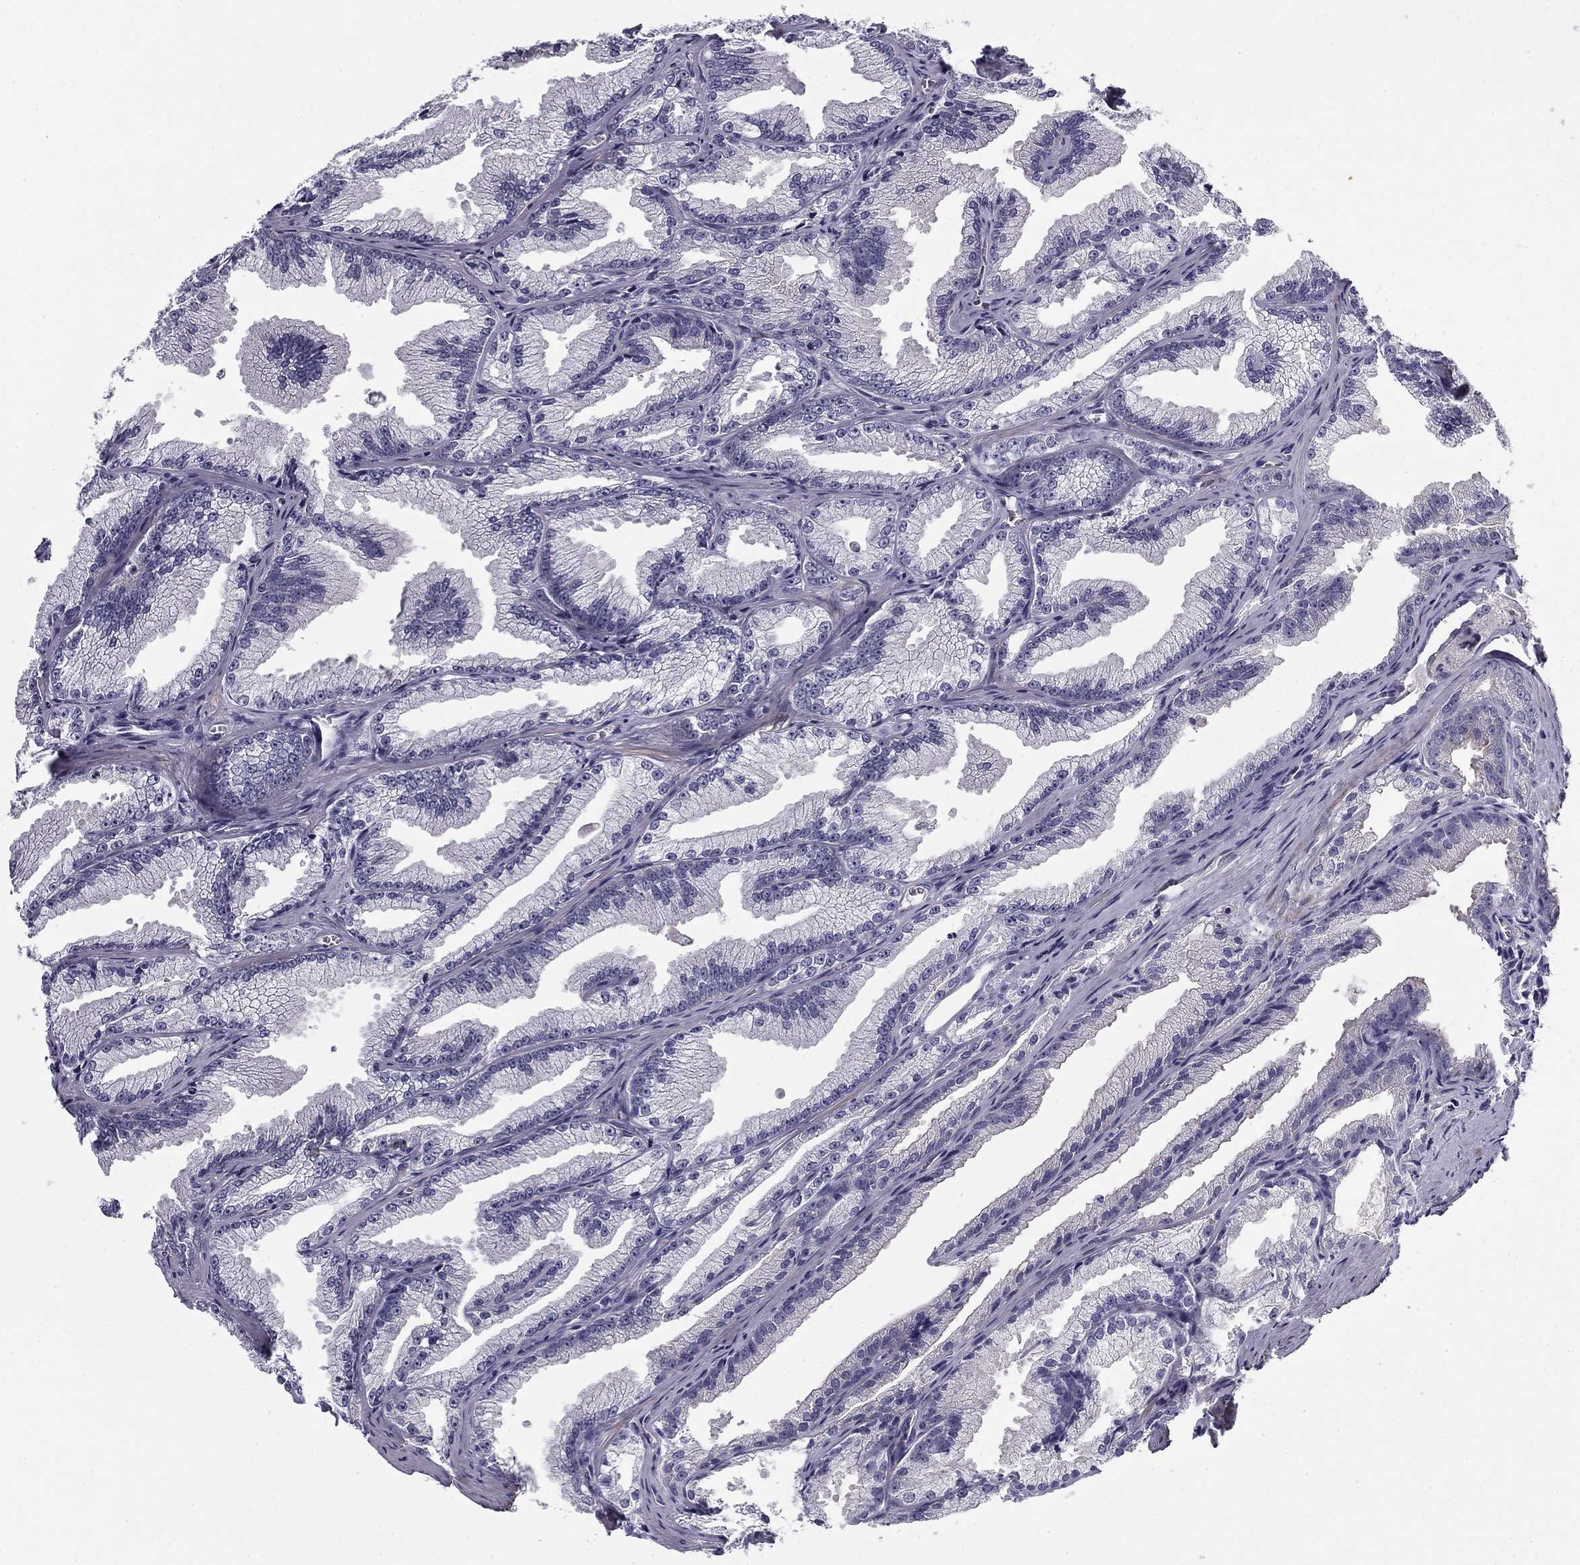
{"staining": {"intensity": "negative", "quantity": "none", "location": "none"}, "tissue": "prostate cancer", "cell_type": "Tumor cells", "image_type": "cancer", "snomed": [{"axis": "morphology", "description": "Adenocarcinoma, NOS"}, {"axis": "morphology", "description": "Adenocarcinoma, High grade"}, {"axis": "topography", "description": "Prostate"}], "caption": "Photomicrograph shows no significant protein staining in tumor cells of prostate adenocarcinoma (high-grade).", "gene": "FLNC", "patient": {"sex": "male", "age": 70}}